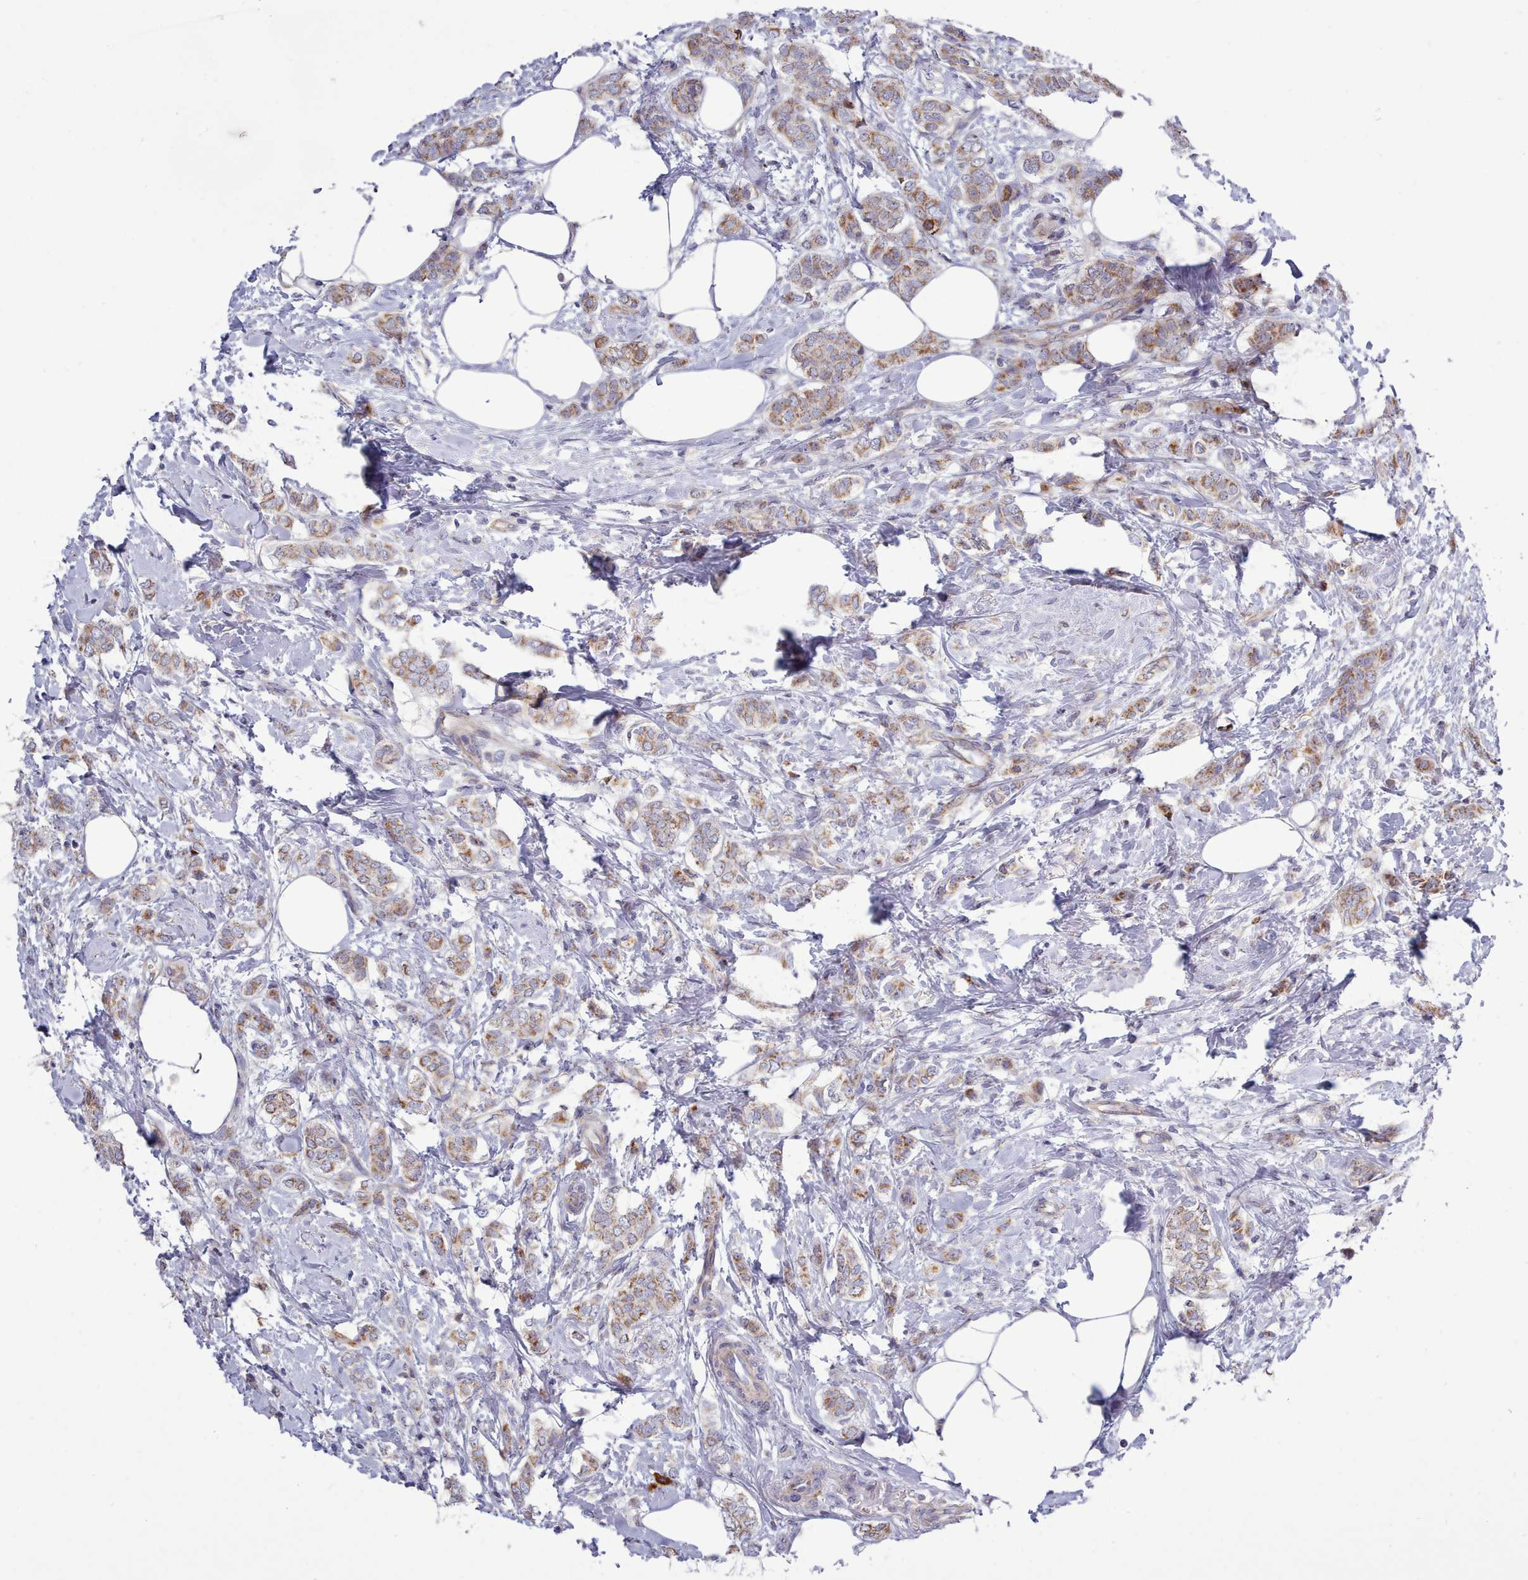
{"staining": {"intensity": "moderate", "quantity": ">75%", "location": "cytoplasmic/membranous"}, "tissue": "breast cancer", "cell_type": "Tumor cells", "image_type": "cancer", "snomed": [{"axis": "morphology", "description": "Duct carcinoma"}, {"axis": "topography", "description": "Breast"}], "caption": "Immunohistochemistry (IHC) (DAB (3,3'-diaminobenzidine)) staining of breast cancer exhibits moderate cytoplasmic/membranous protein expression in about >75% of tumor cells. The staining was performed using DAB (3,3'-diaminobenzidine) to visualize the protein expression in brown, while the nuclei were stained in blue with hematoxylin (Magnification: 20x).", "gene": "MRPL21", "patient": {"sex": "female", "age": 72}}